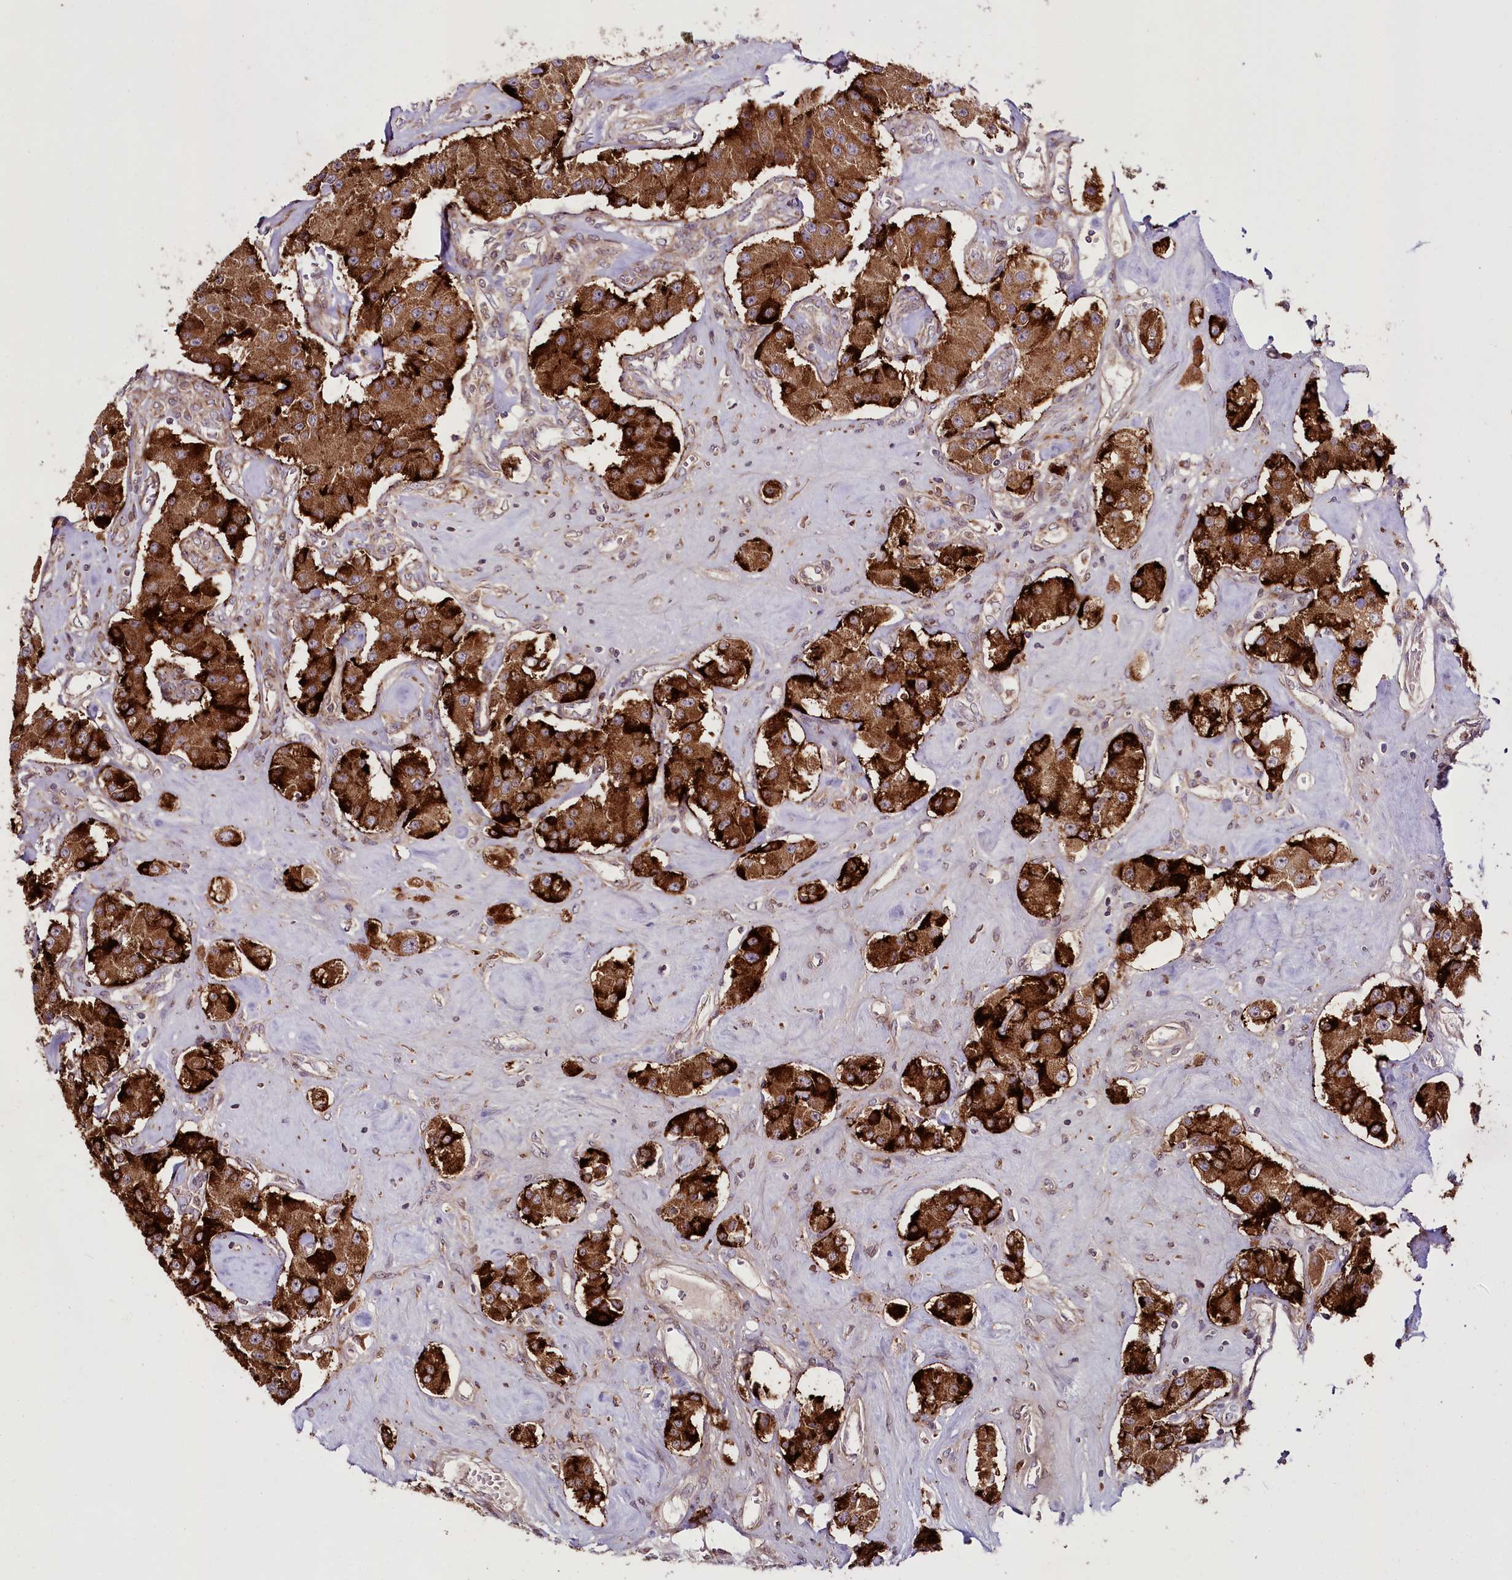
{"staining": {"intensity": "strong", "quantity": ">75%", "location": "cytoplasmic/membranous"}, "tissue": "carcinoid", "cell_type": "Tumor cells", "image_type": "cancer", "snomed": [{"axis": "morphology", "description": "Carcinoid, malignant, NOS"}, {"axis": "topography", "description": "Pancreas"}], "caption": "A high amount of strong cytoplasmic/membranous expression is appreciated in about >75% of tumor cells in carcinoid (malignant) tissue. The staining was performed using DAB, with brown indicating positive protein expression. Nuclei are stained blue with hematoxylin.", "gene": "RAB7A", "patient": {"sex": "male", "age": 41}}